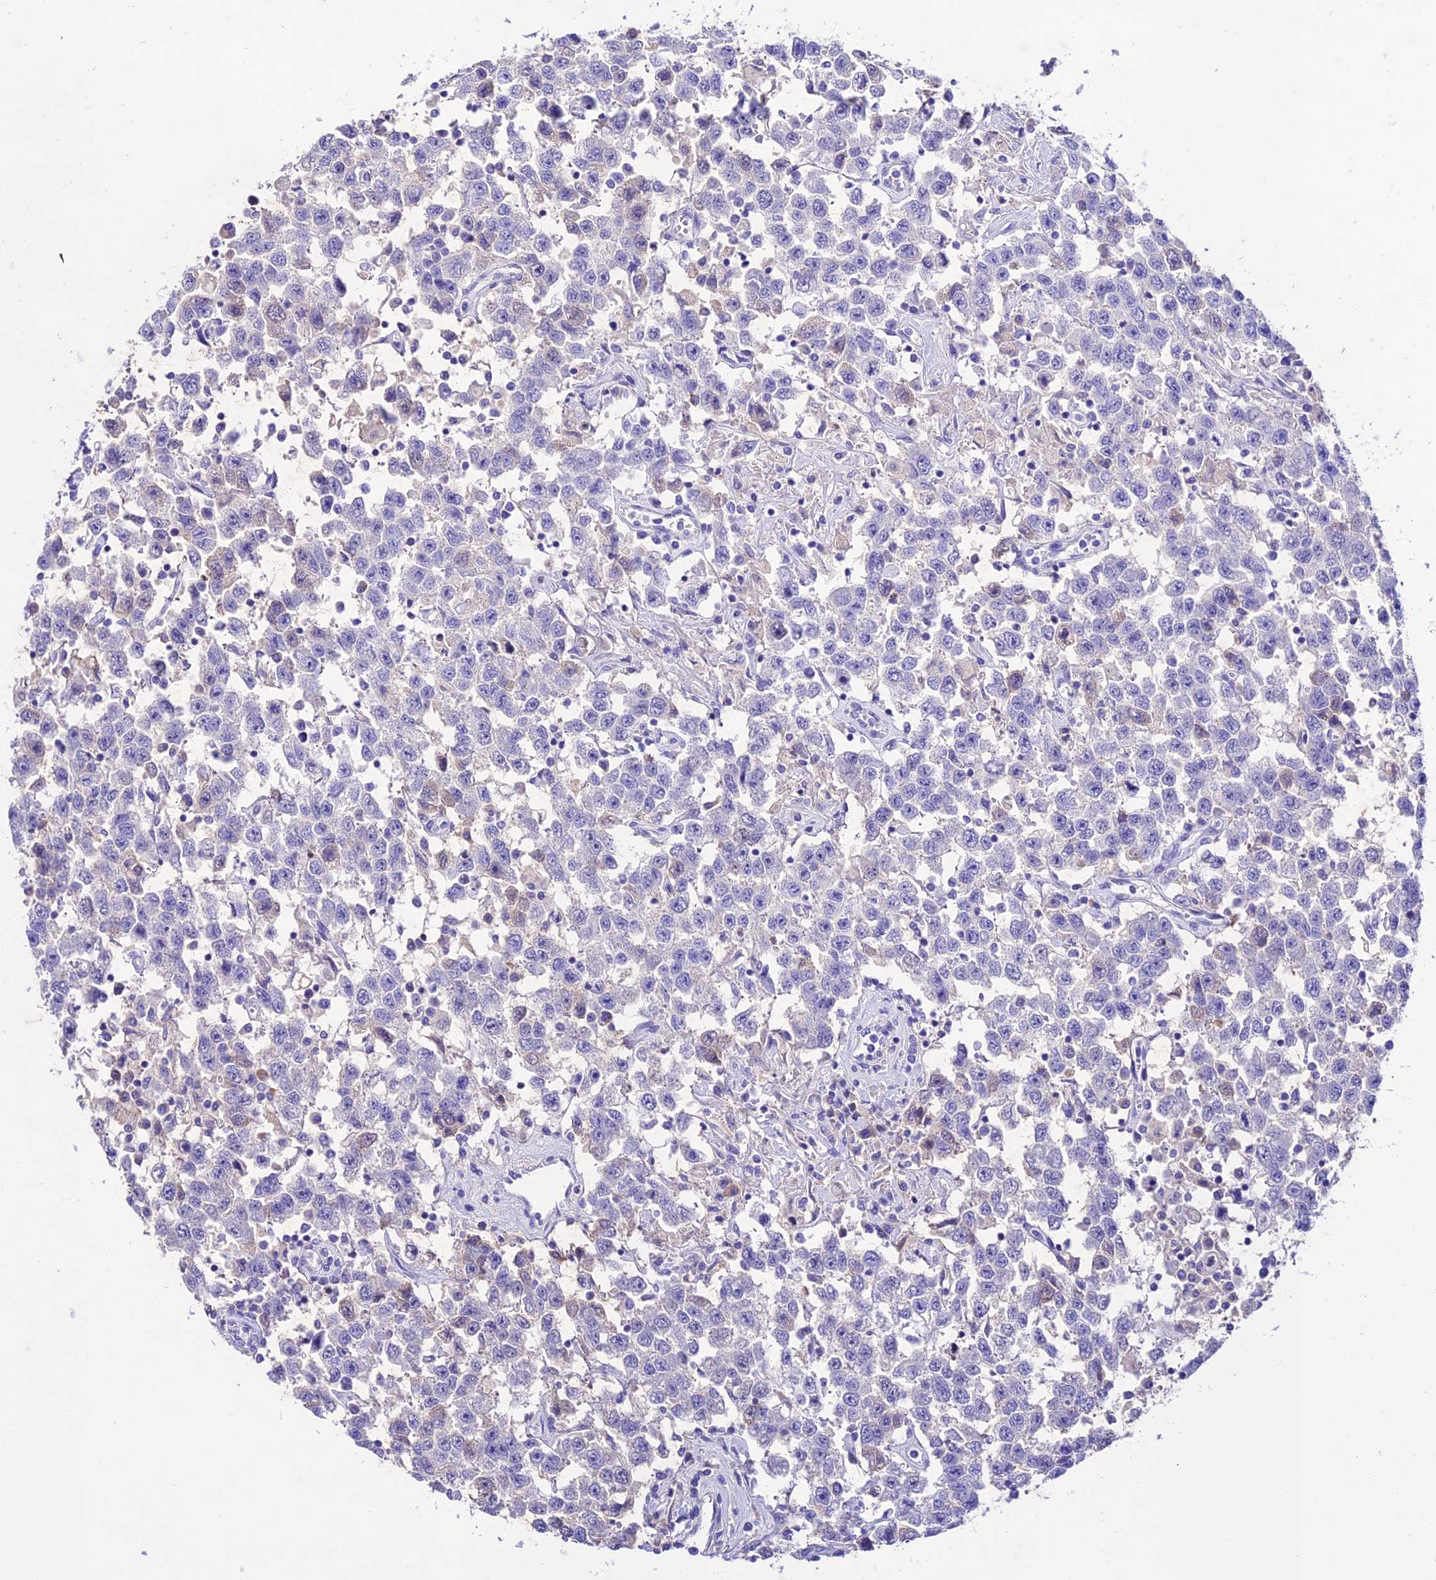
{"staining": {"intensity": "negative", "quantity": "none", "location": "none"}, "tissue": "testis cancer", "cell_type": "Tumor cells", "image_type": "cancer", "snomed": [{"axis": "morphology", "description": "Seminoma, NOS"}, {"axis": "topography", "description": "Testis"}], "caption": "This is a photomicrograph of immunohistochemistry staining of testis cancer (seminoma), which shows no positivity in tumor cells. (IHC, brightfield microscopy, high magnification).", "gene": "NLRP6", "patient": {"sex": "male", "age": 41}}